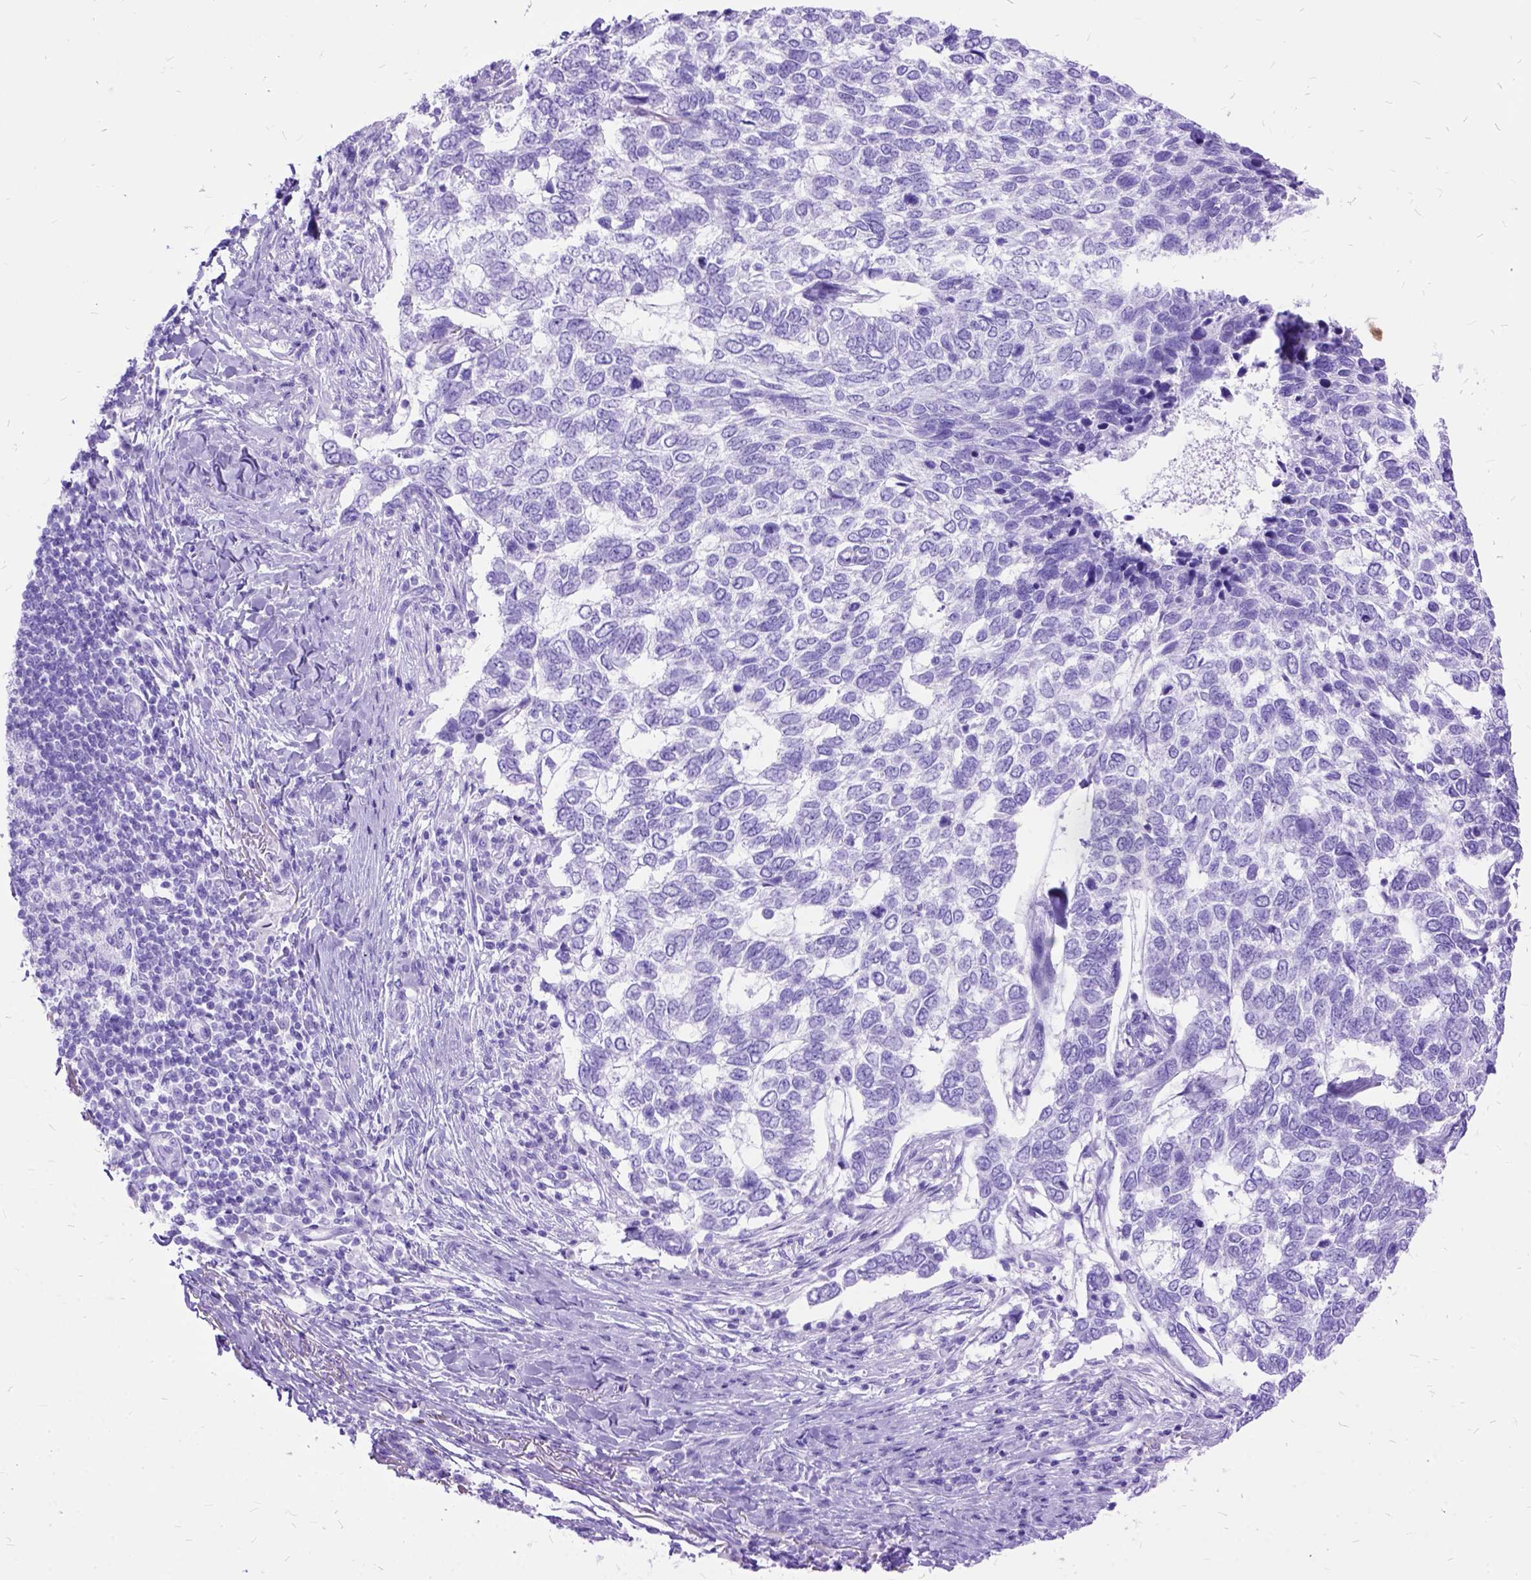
{"staining": {"intensity": "negative", "quantity": "none", "location": "none"}, "tissue": "skin cancer", "cell_type": "Tumor cells", "image_type": "cancer", "snomed": [{"axis": "morphology", "description": "Basal cell carcinoma"}, {"axis": "topography", "description": "Skin"}], "caption": "Protein analysis of skin cancer (basal cell carcinoma) displays no significant staining in tumor cells.", "gene": "DNAH2", "patient": {"sex": "female", "age": 65}}